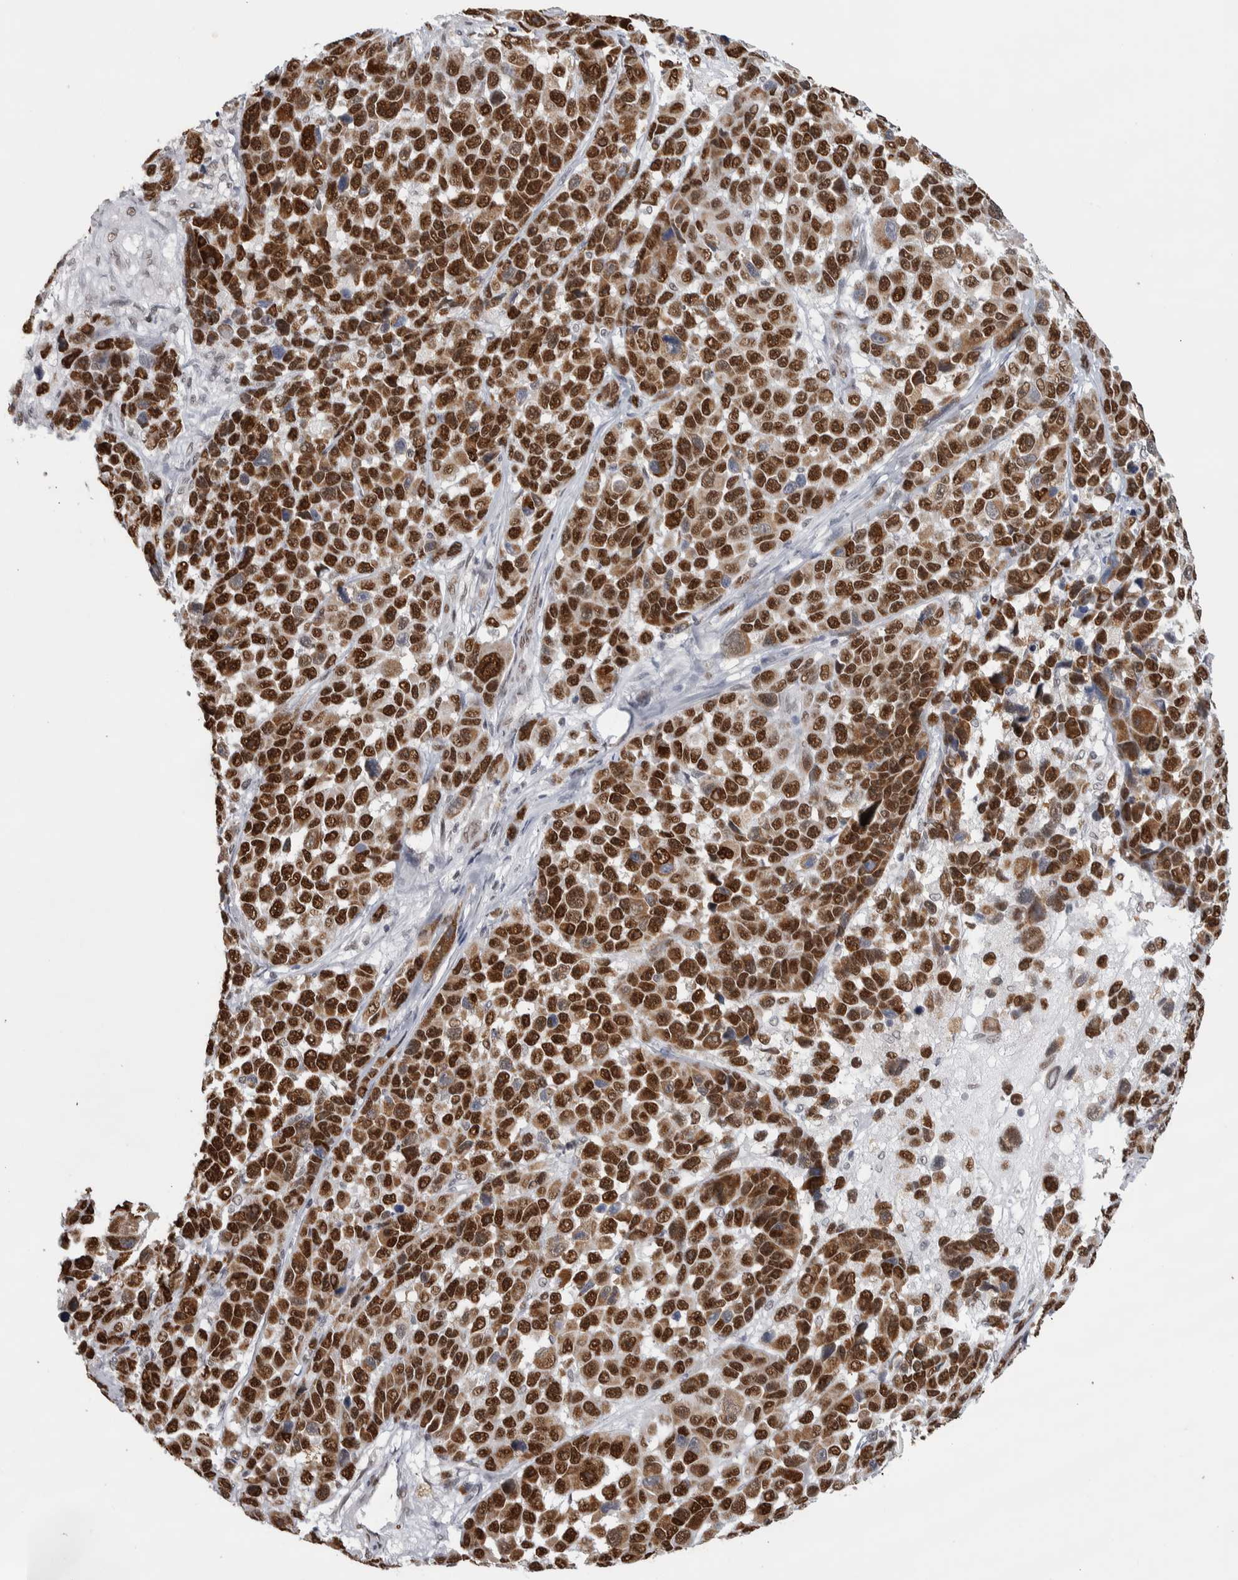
{"staining": {"intensity": "strong", "quantity": ">75%", "location": "cytoplasmic/membranous,nuclear"}, "tissue": "melanoma", "cell_type": "Tumor cells", "image_type": "cancer", "snomed": [{"axis": "morphology", "description": "Malignant melanoma, NOS"}, {"axis": "topography", "description": "Skin"}], "caption": "Immunohistochemistry (DAB) staining of malignant melanoma exhibits strong cytoplasmic/membranous and nuclear protein positivity in about >75% of tumor cells.", "gene": "HEXIM2", "patient": {"sex": "male", "age": 53}}